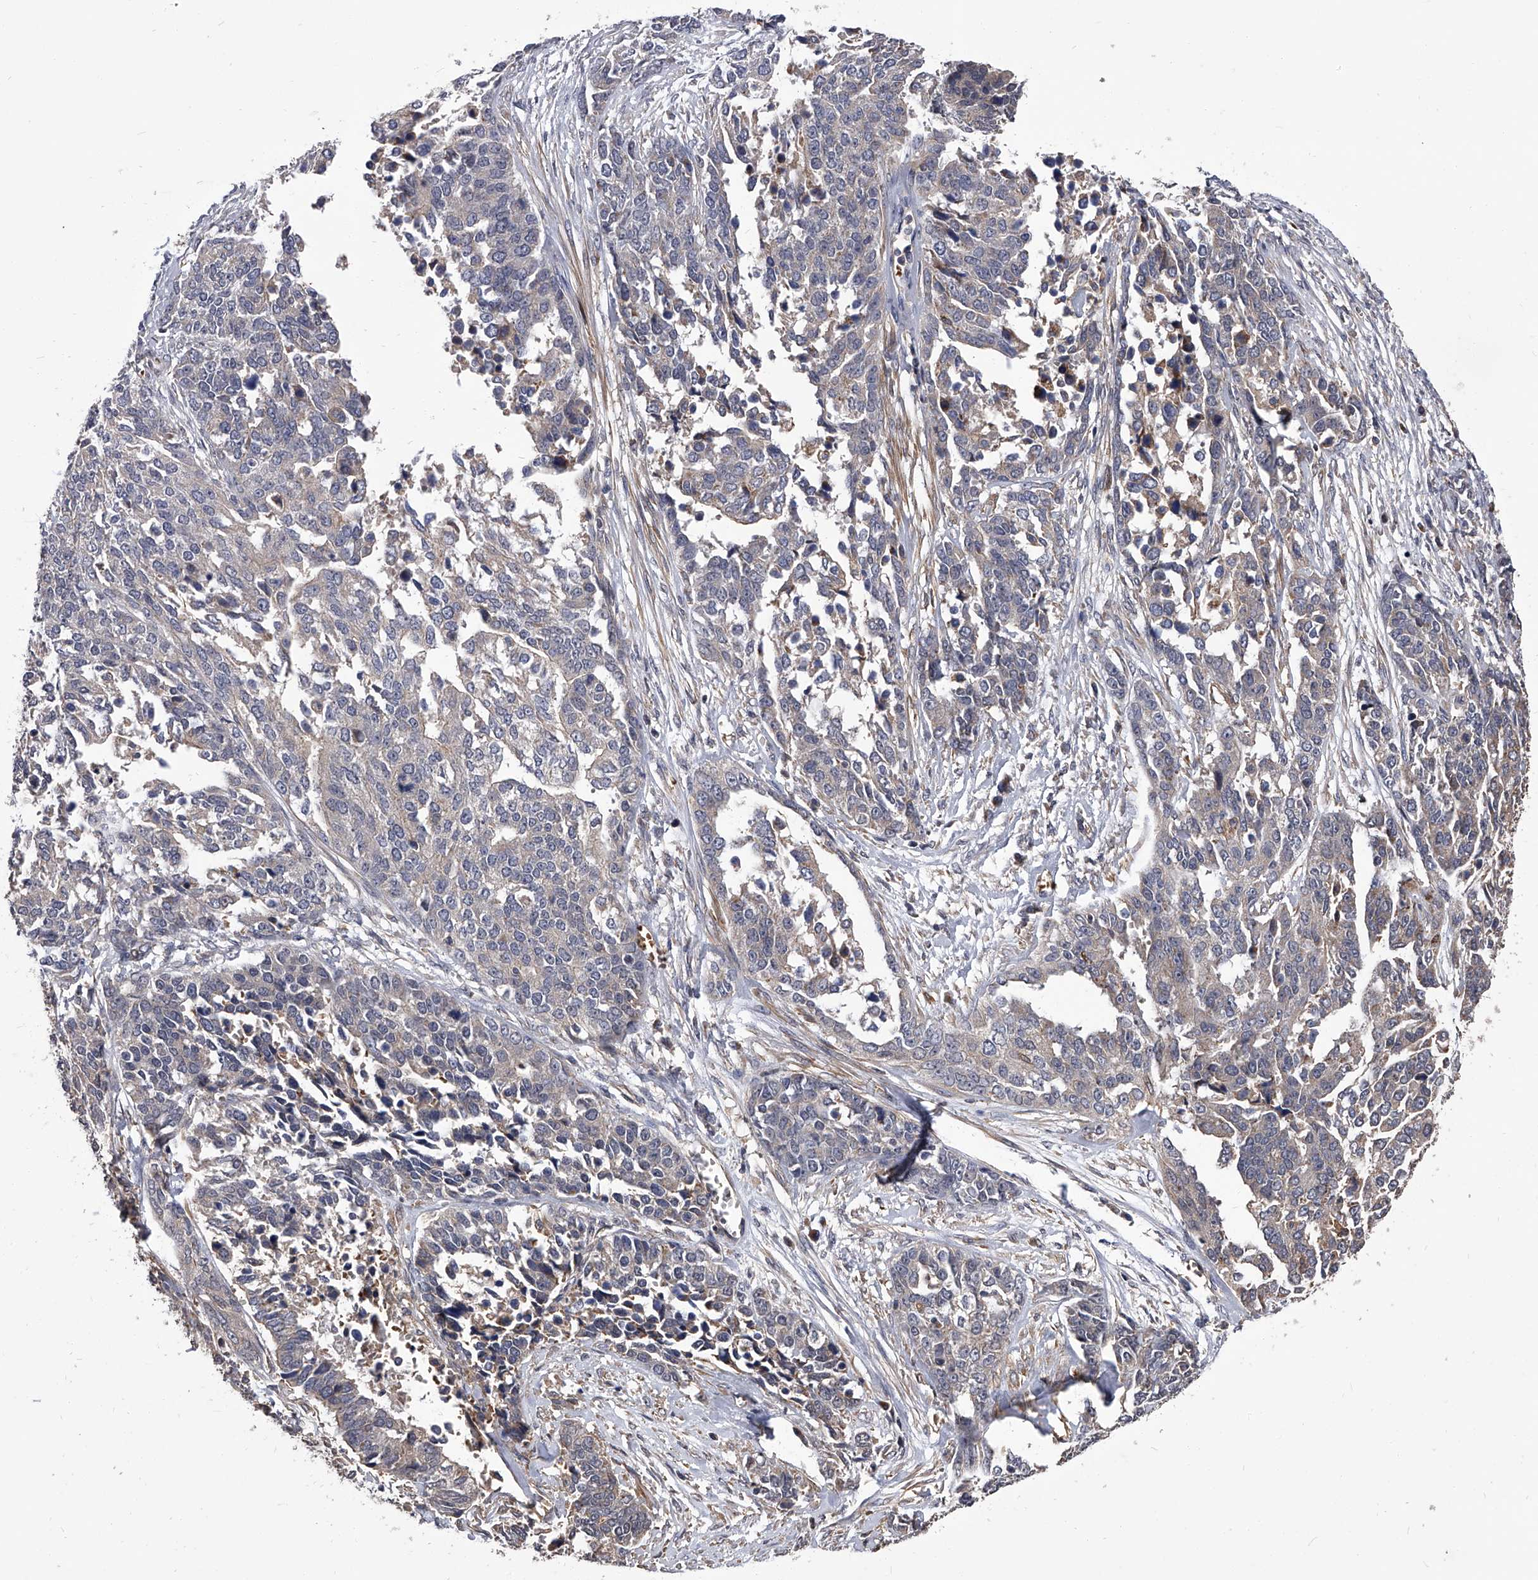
{"staining": {"intensity": "weak", "quantity": "<25%", "location": "cytoplasmic/membranous"}, "tissue": "ovarian cancer", "cell_type": "Tumor cells", "image_type": "cancer", "snomed": [{"axis": "morphology", "description": "Cystadenocarcinoma, serous, NOS"}, {"axis": "topography", "description": "Ovary"}], "caption": "The micrograph reveals no significant positivity in tumor cells of ovarian cancer (serous cystadenocarcinoma).", "gene": "STK36", "patient": {"sex": "female", "age": 44}}